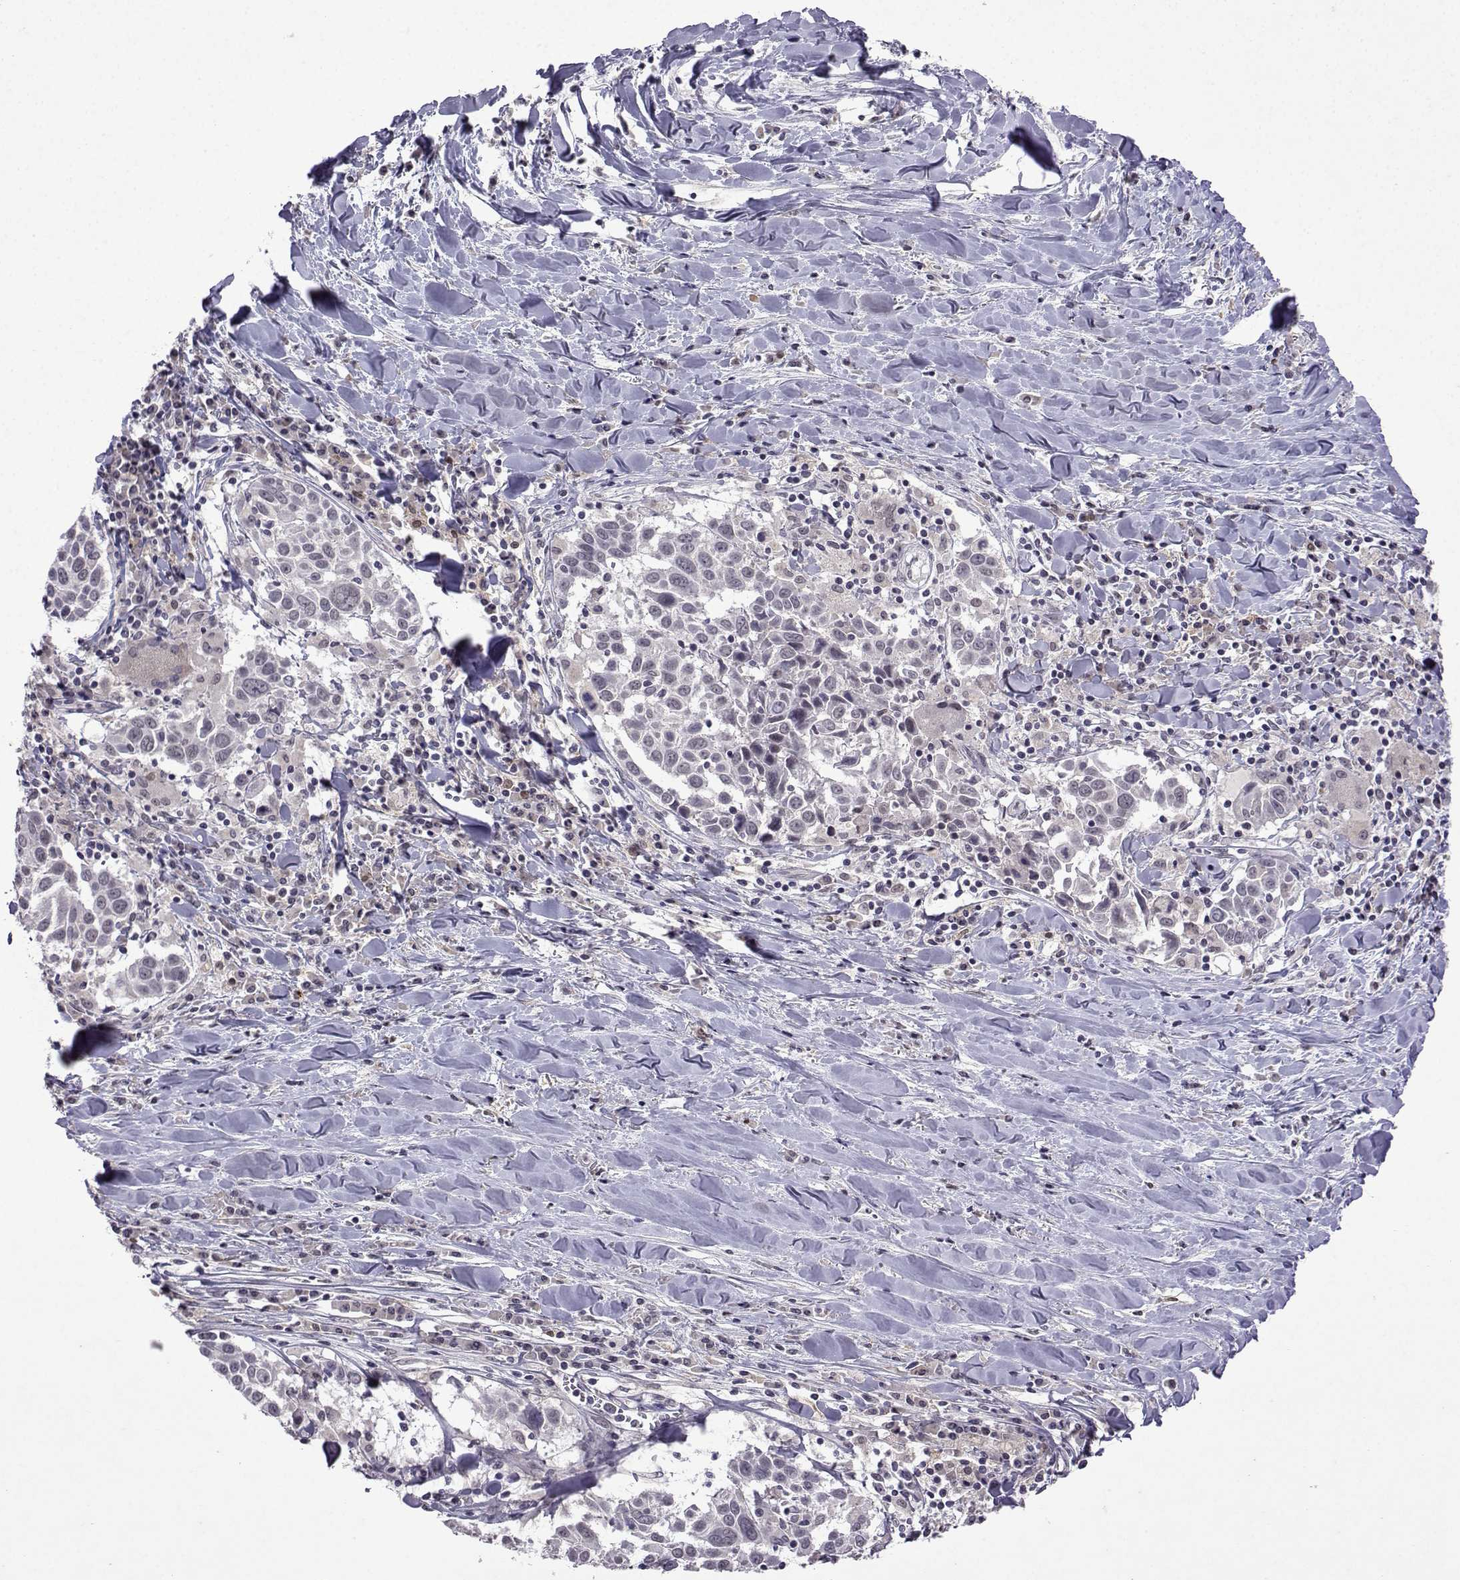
{"staining": {"intensity": "negative", "quantity": "none", "location": "none"}, "tissue": "lung cancer", "cell_type": "Tumor cells", "image_type": "cancer", "snomed": [{"axis": "morphology", "description": "Squamous cell carcinoma, NOS"}, {"axis": "topography", "description": "Lung"}], "caption": "High power microscopy micrograph of an immunohistochemistry (IHC) micrograph of lung cancer (squamous cell carcinoma), revealing no significant expression in tumor cells.", "gene": "CCL28", "patient": {"sex": "male", "age": 57}}